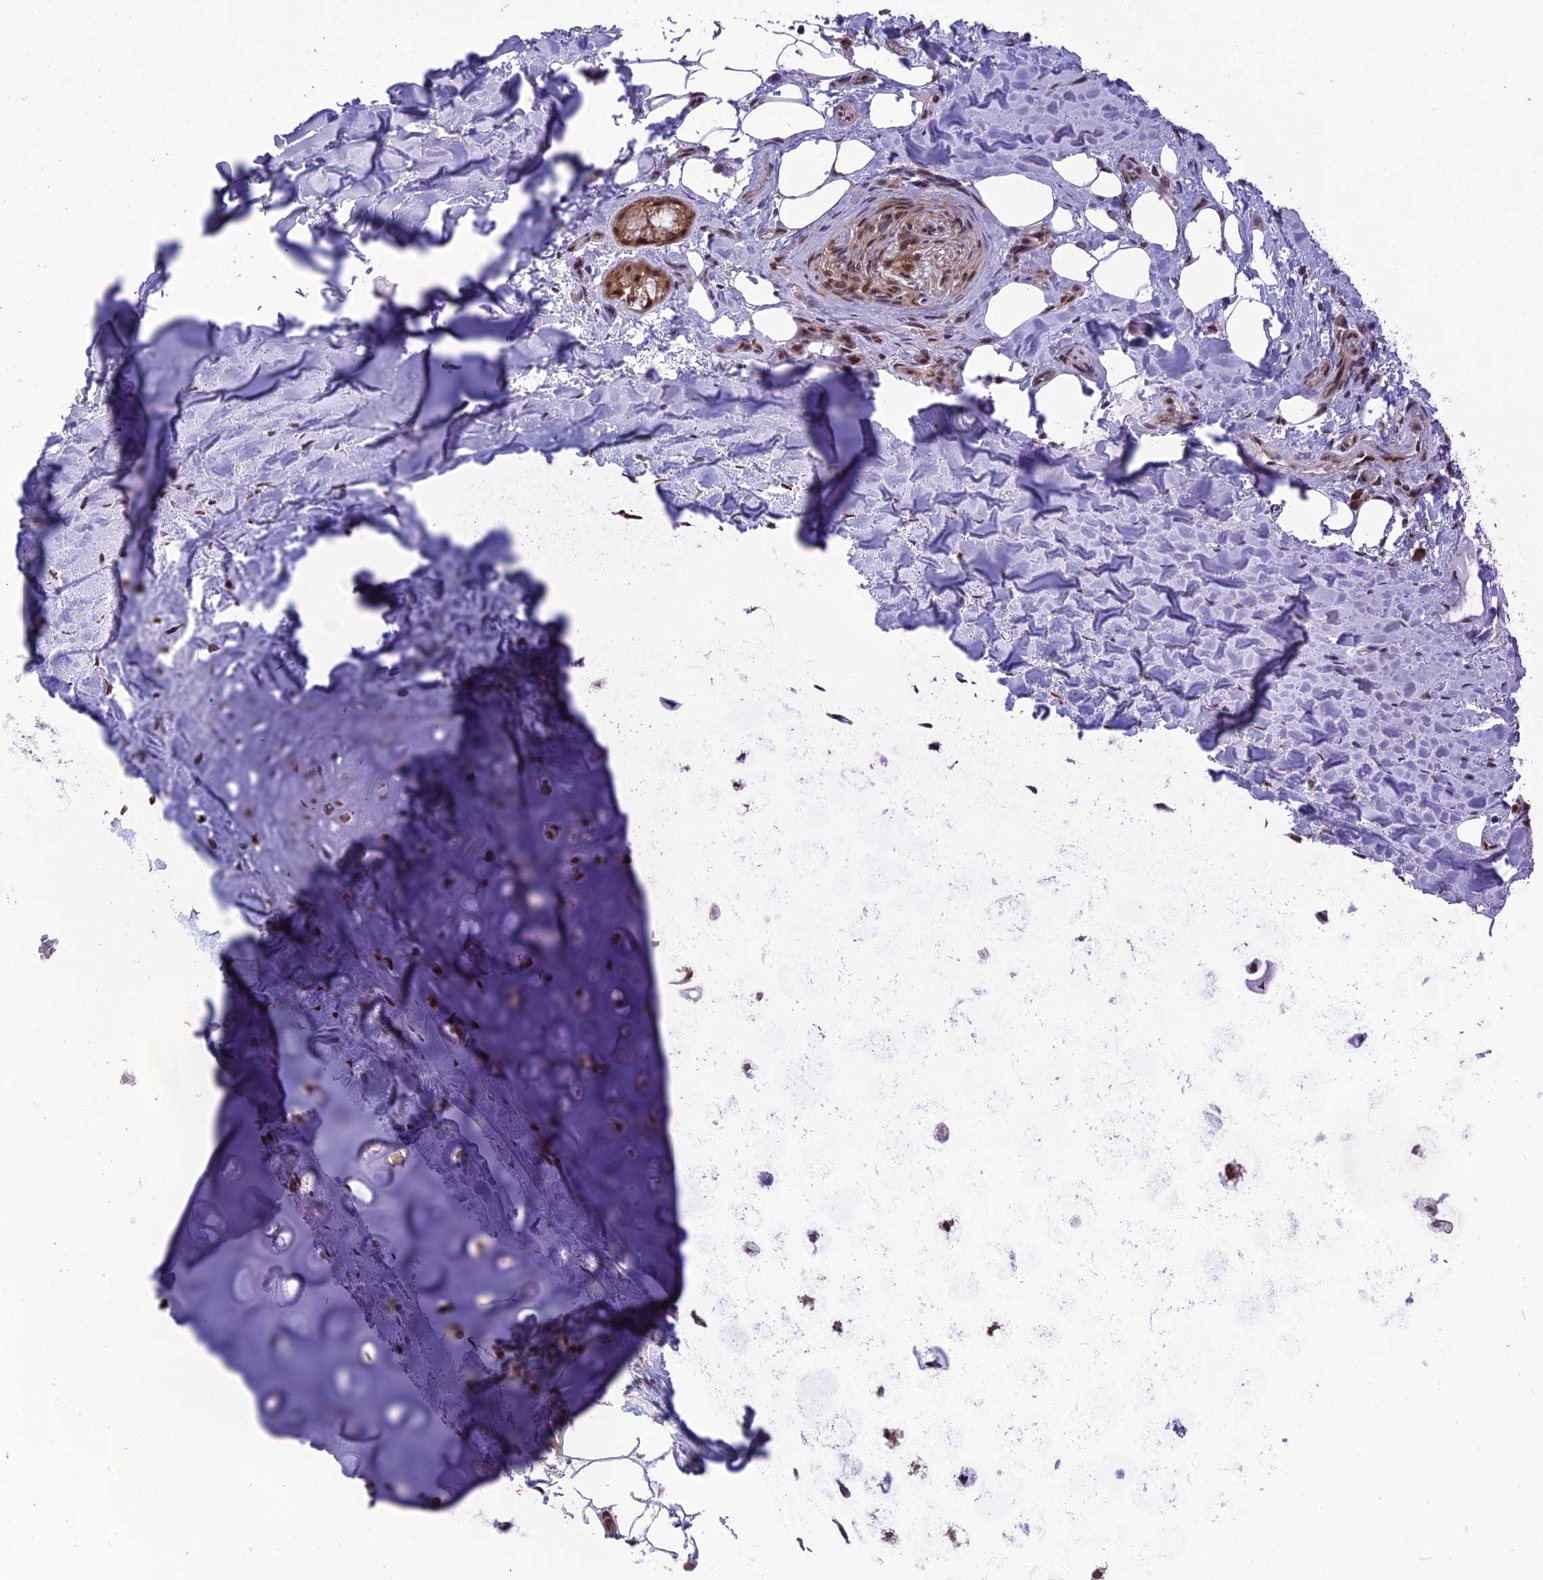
{"staining": {"intensity": "strong", "quantity": "25%-75%", "location": "nuclear"}, "tissue": "adipose tissue", "cell_type": "Adipocytes", "image_type": "normal", "snomed": [{"axis": "morphology", "description": "Normal tissue, NOS"}, {"axis": "topography", "description": "Lymph node"}, {"axis": "topography", "description": "Cartilage tissue"}, {"axis": "topography", "description": "Bronchus"}], "caption": "Strong nuclear positivity is present in approximately 25%-75% of adipocytes in normal adipose tissue. The protein is shown in brown color, while the nuclei are stained blue.", "gene": "RTRAF", "patient": {"sex": "male", "age": 63}}